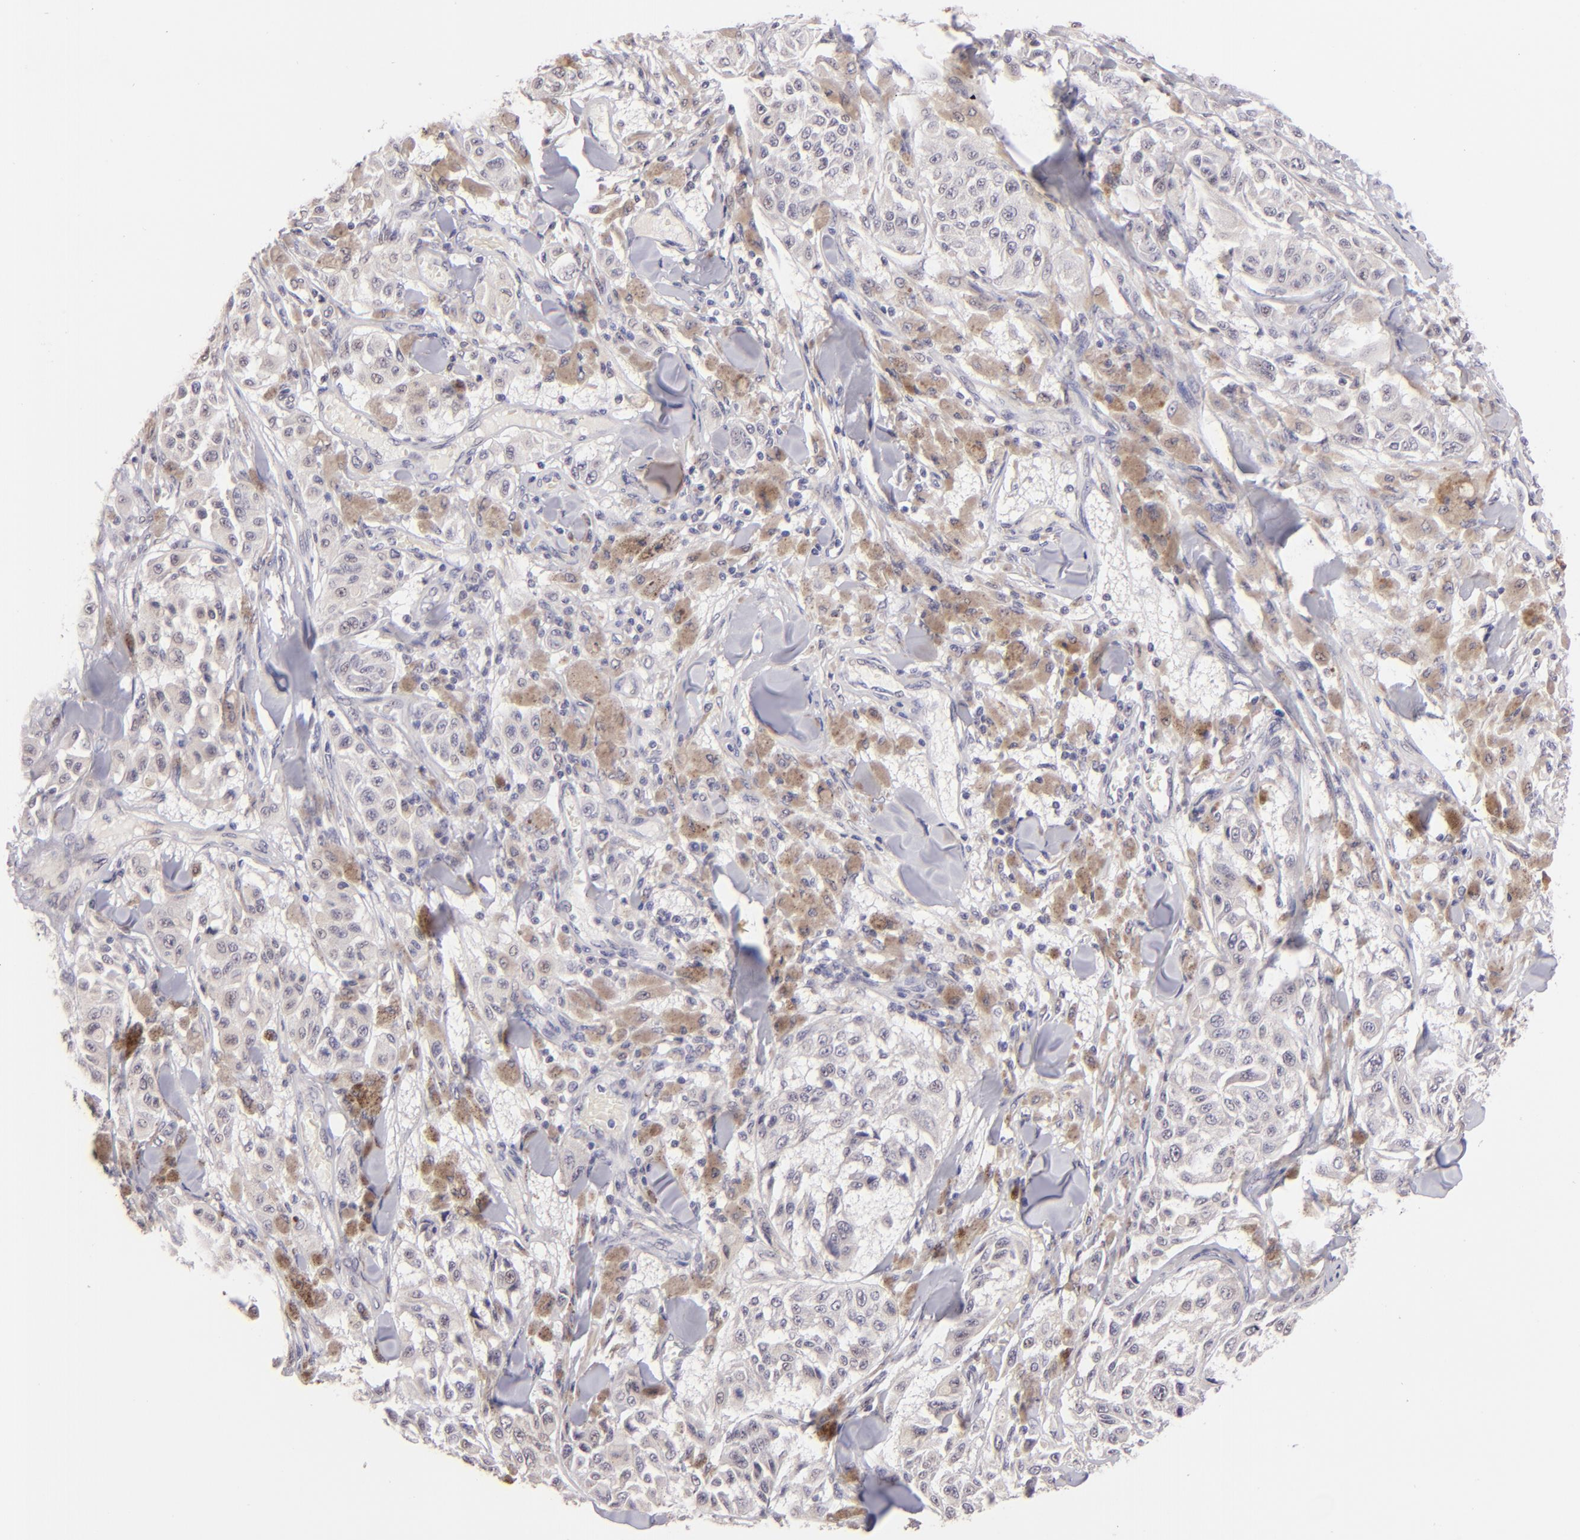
{"staining": {"intensity": "weak", "quantity": "<25%", "location": "cytoplasmic/membranous"}, "tissue": "melanoma", "cell_type": "Tumor cells", "image_type": "cancer", "snomed": [{"axis": "morphology", "description": "Malignant melanoma, NOS"}, {"axis": "topography", "description": "Skin"}], "caption": "Immunohistochemistry of human malignant melanoma displays no staining in tumor cells. (IHC, brightfield microscopy, high magnification).", "gene": "MAGEA1", "patient": {"sex": "female", "age": 64}}